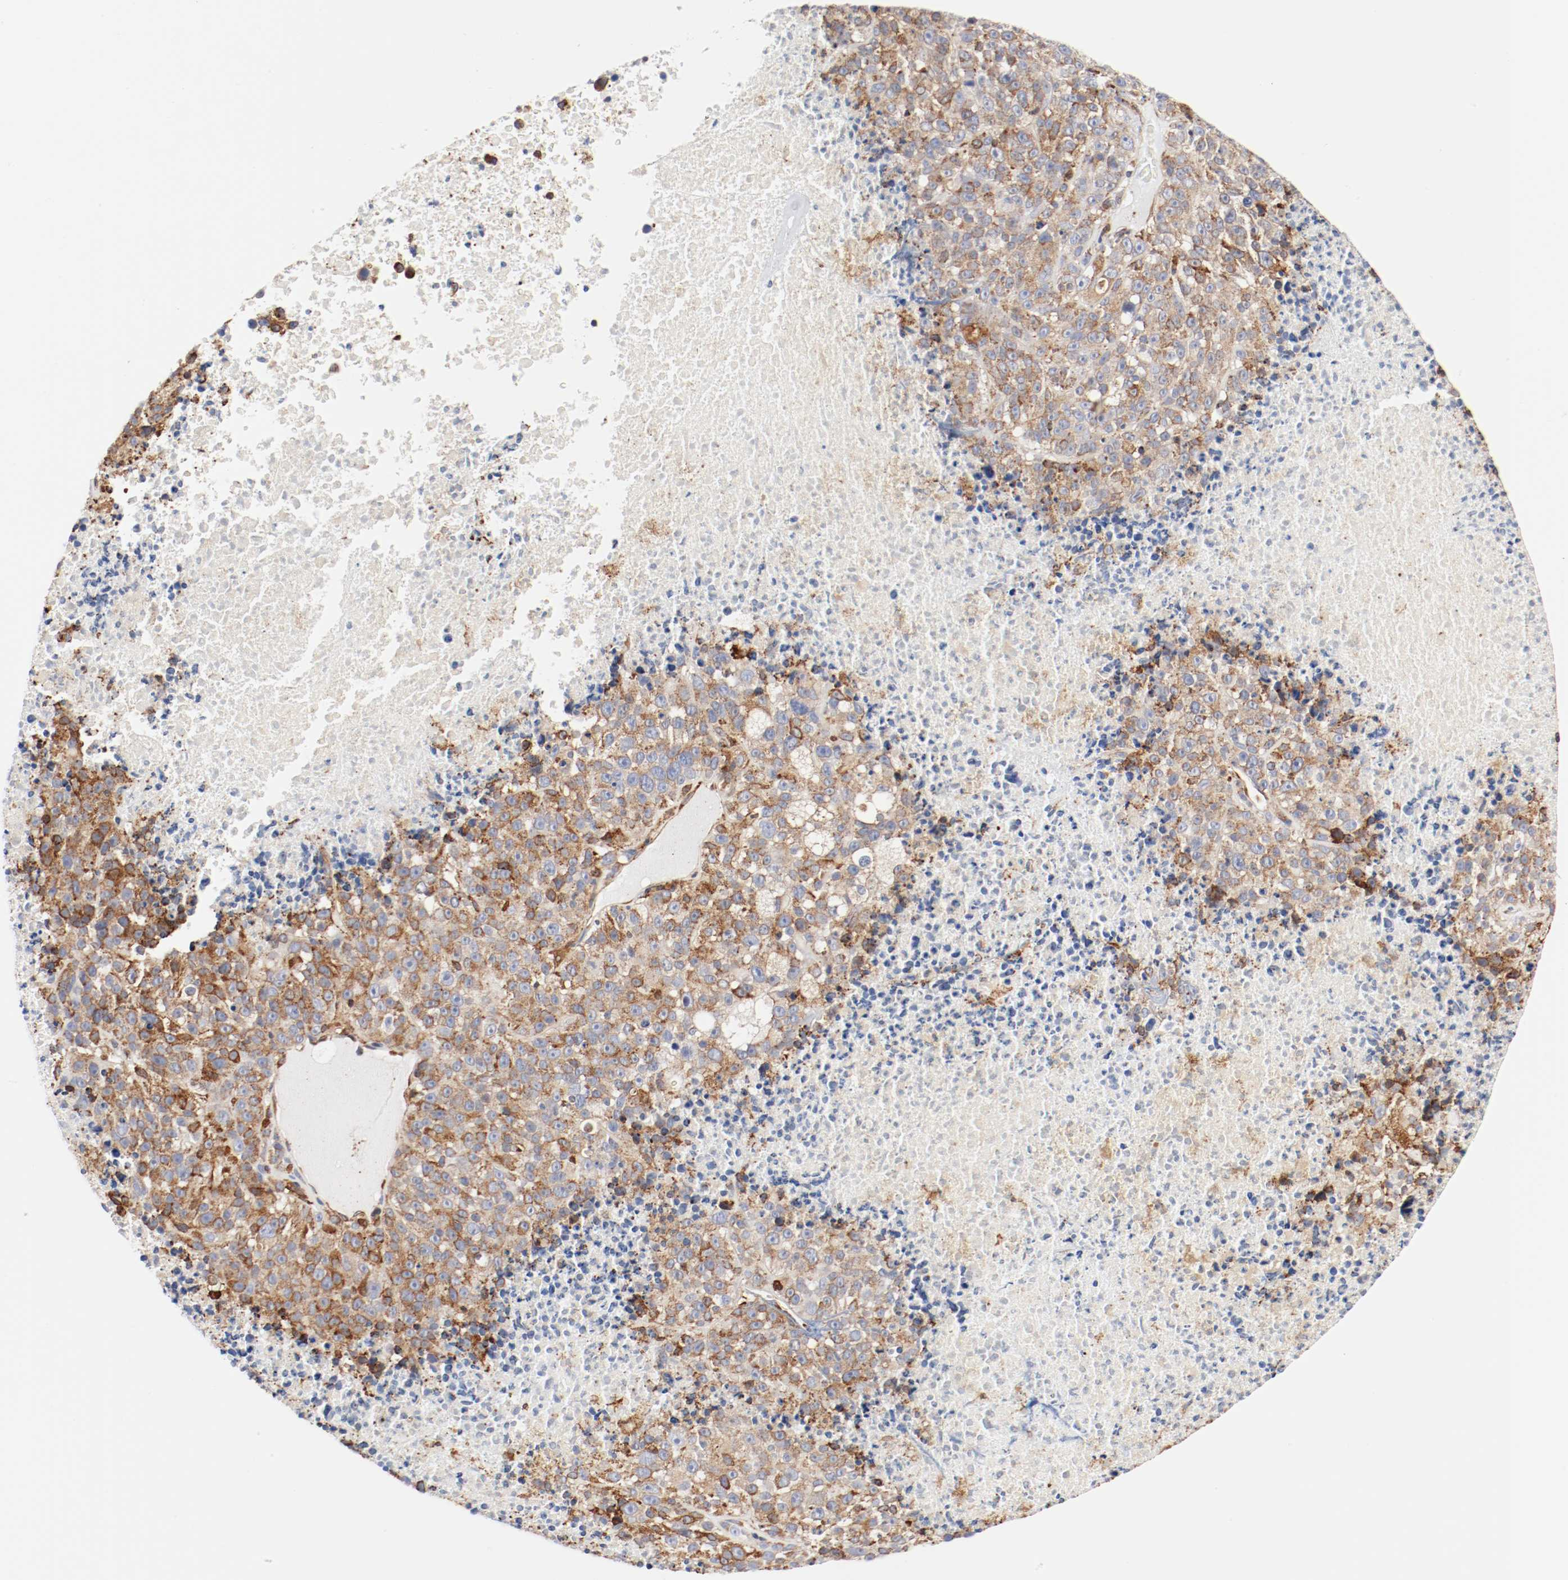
{"staining": {"intensity": "moderate", "quantity": ">75%", "location": "cytoplasmic/membranous"}, "tissue": "melanoma", "cell_type": "Tumor cells", "image_type": "cancer", "snomed": [{"axis": "morphology", "description": "Malignant melanoma, Metastatic site"}, {"axis": "topography", "description": "Cerebral cortex"}], "caption": "Protein staining shows moderate cytoplasmic/membranous expression in approximately >75% of tumor cells in melanoma.", "gene": "PDPK1", "patient": {"sex": "female", "age": 52}}